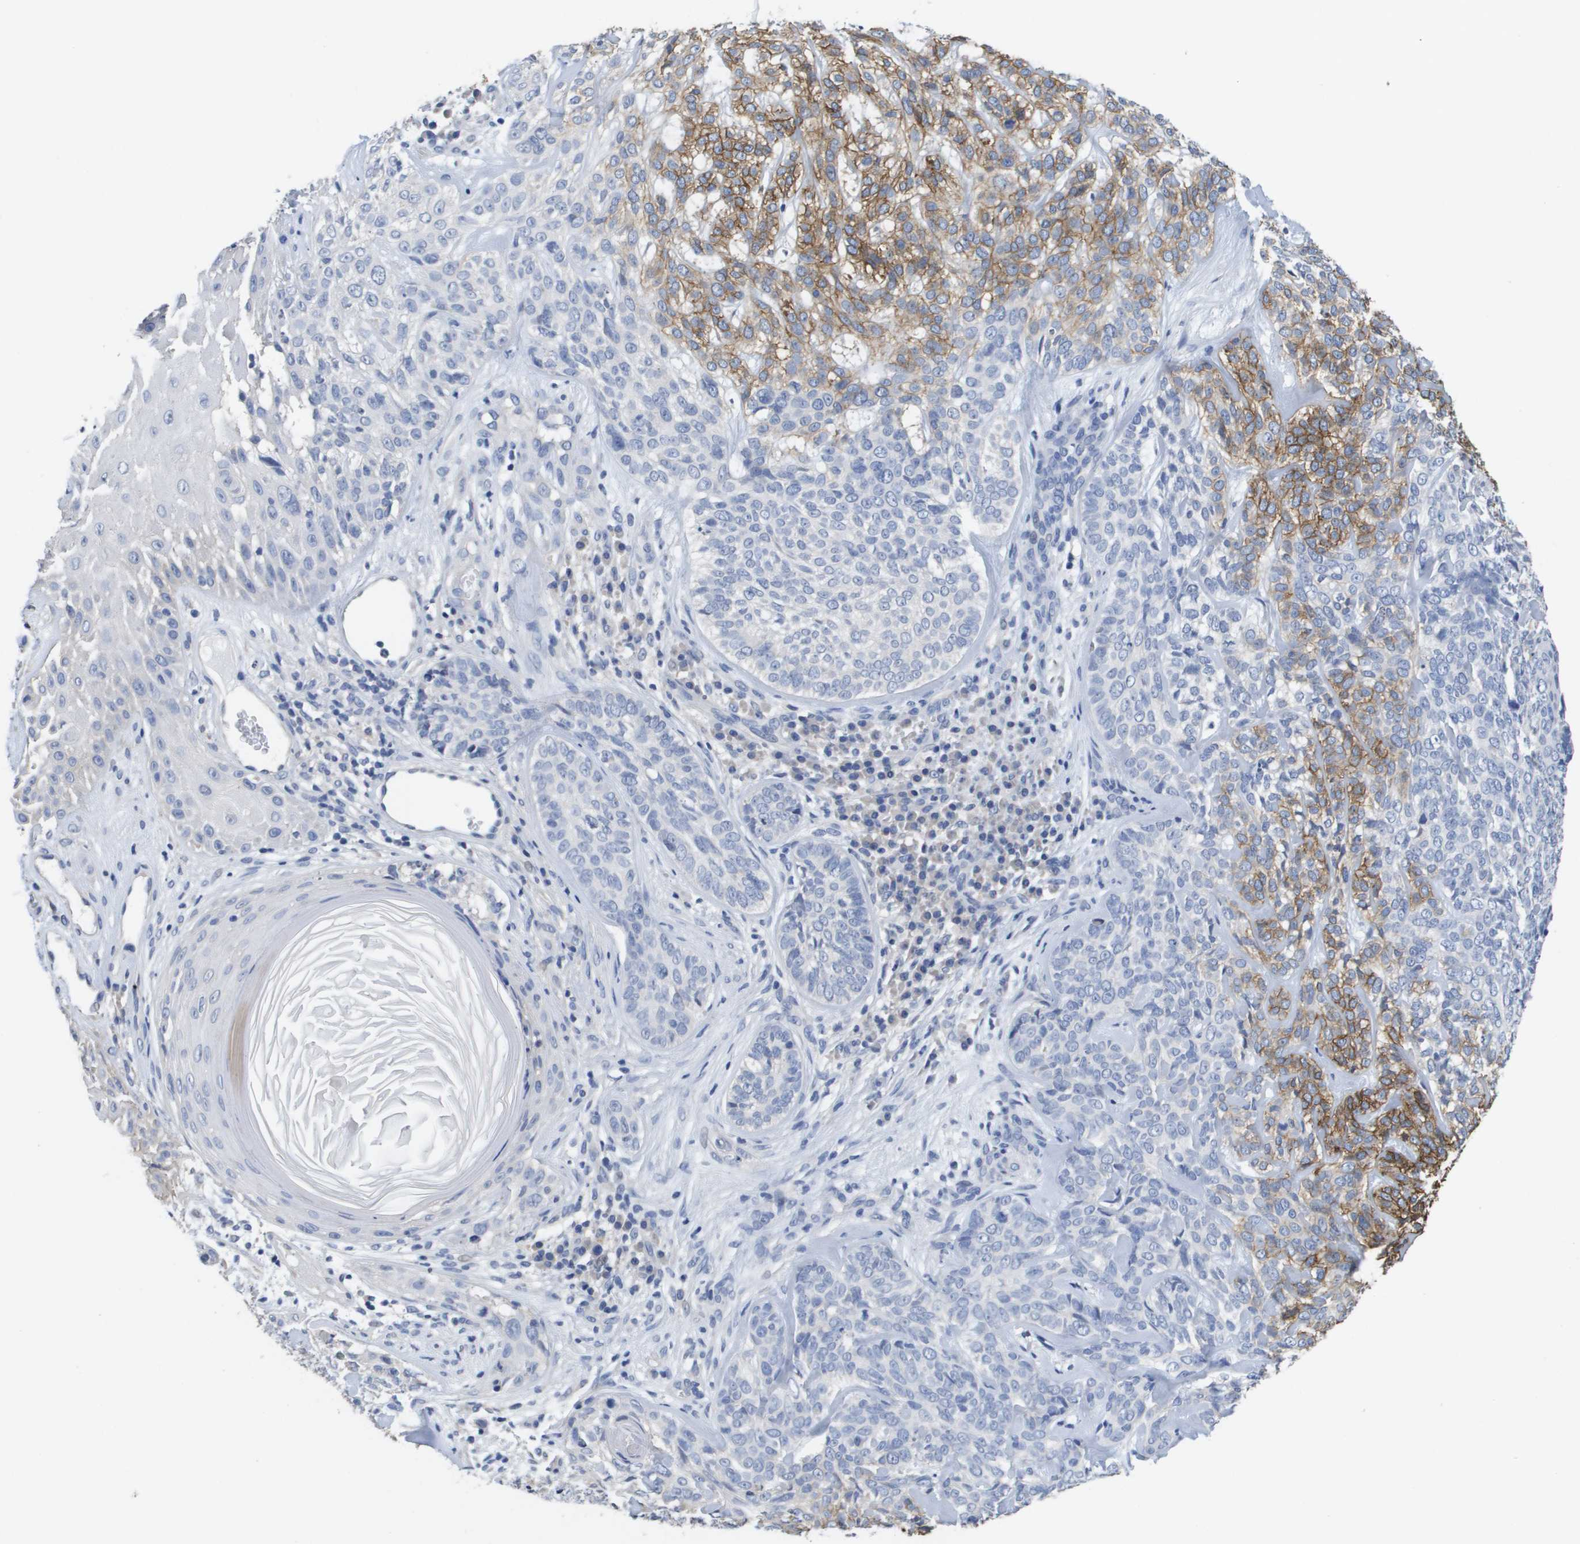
{"staining": {"intensity": "moderate", "quantity": "25%-75%", "location": "cytoplasmic/membranous"}, "tissue": "skin cancer", "cell_type": "Tumor cells", "image_type": "cancer", "snomed": [{"axis": "morphology", "description": "Basal cell carcinoma"}, {"axis": "topography", "description": "Skin"}], "caption": "An image of skin cancer stained for a protein demonstrates moderate cytoplasmic/membranous brown staining in tumor cells. (IHC, brightfield microscopy, high magnification).", "gene": "CA9", "patient": {"sex": "male", "age": 72}}